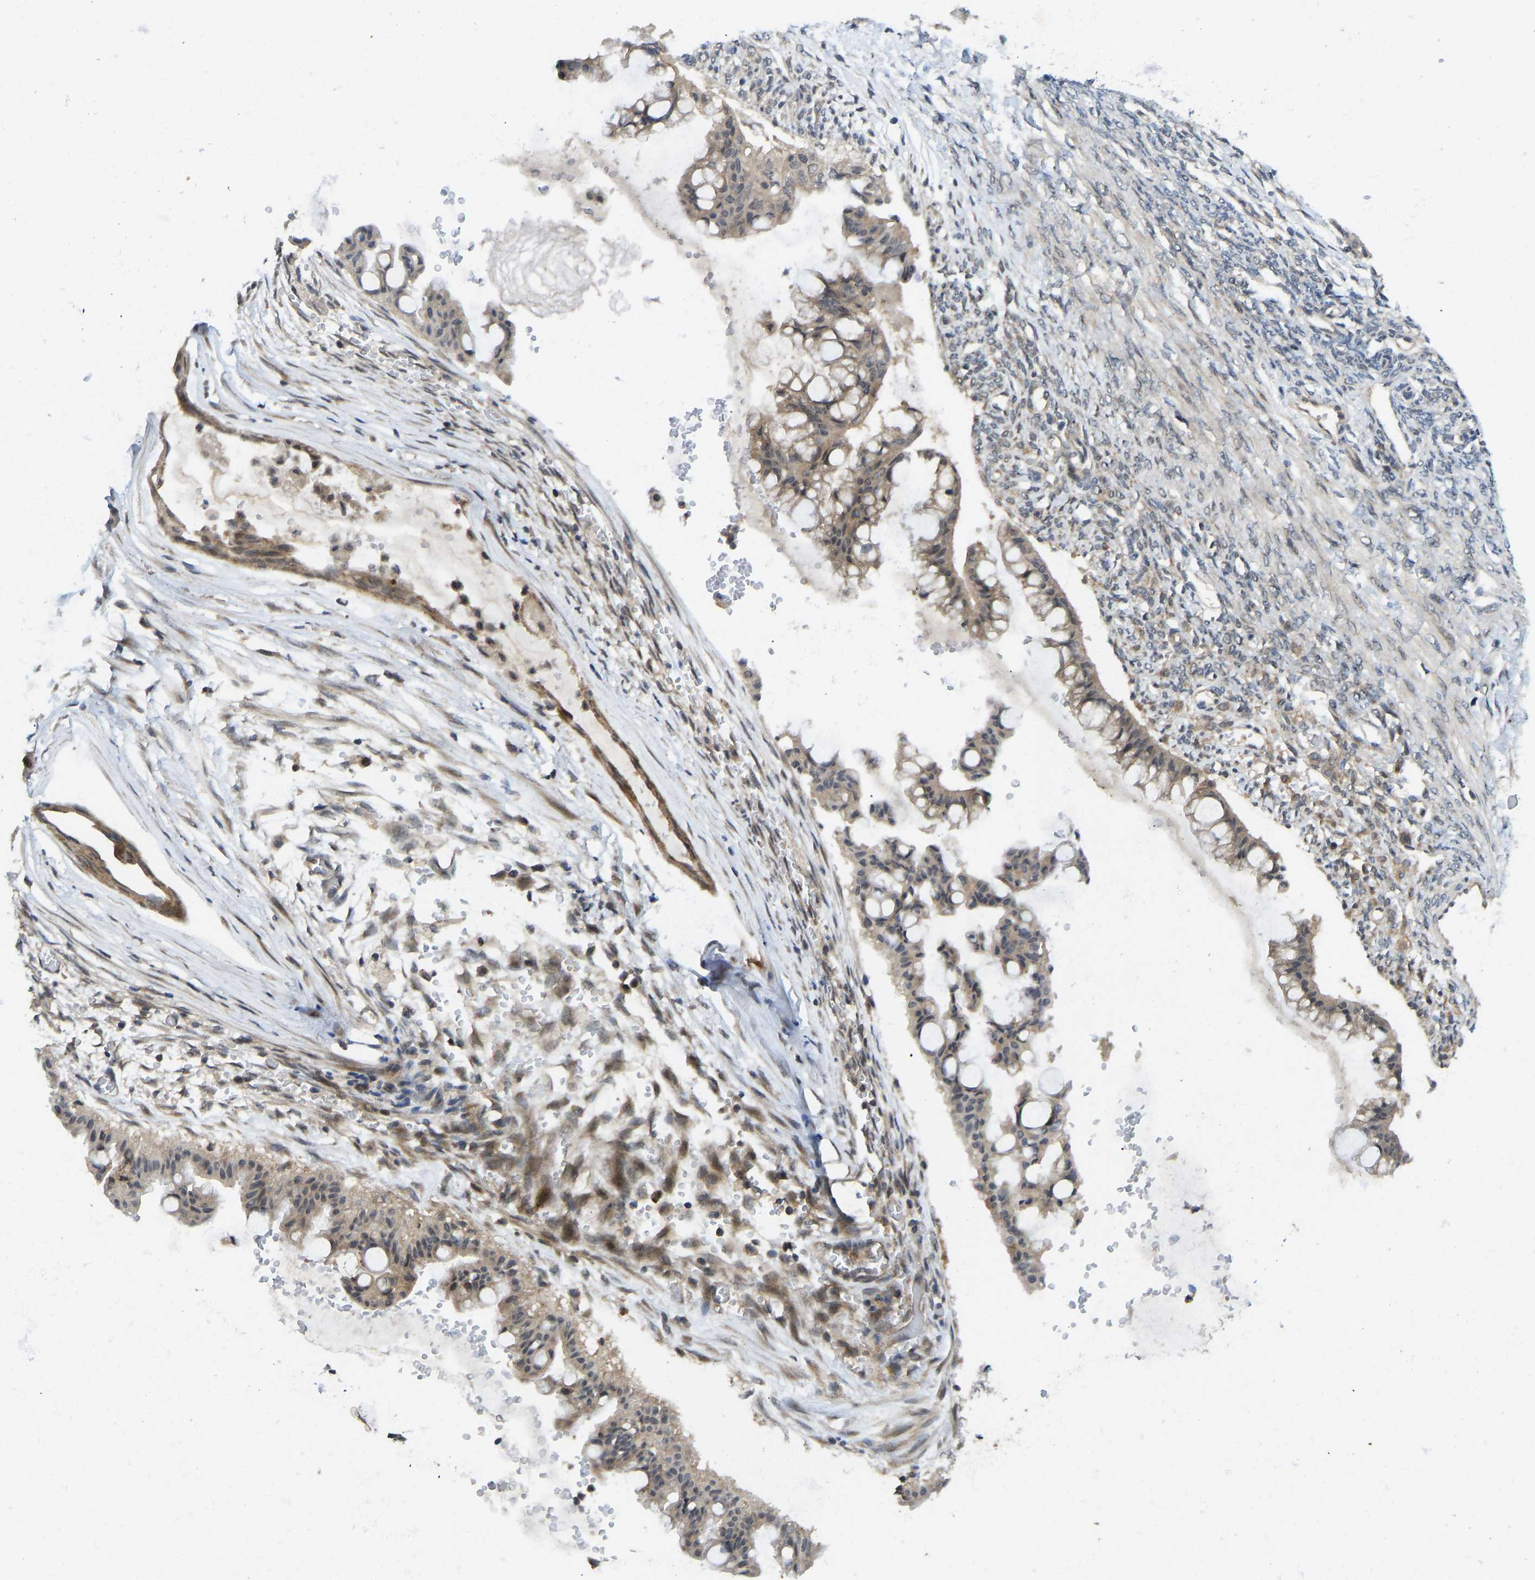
{"staining": {"intensity": "moderate", "quantity": ">75%", "location": "cytoplasmic/membranous"}, "tissue": "ovarian cancer", "cell_type": "Tumor cells", "image_type": "cancer", "snomed": [{"axis": "morphology", "description": "Cystadenocarcinoma, mucinous, NOS"}, {"axis": "topography", "description": "Ovary"}], "caption": "Moderate cytoplasmic/membranous positivity is appreciated in about >75% of tumor cells in ovarian mucinous cystadenocarcinoma.", "gene": "NDRG3", "patient": {"sex": "female", "age": 73}}